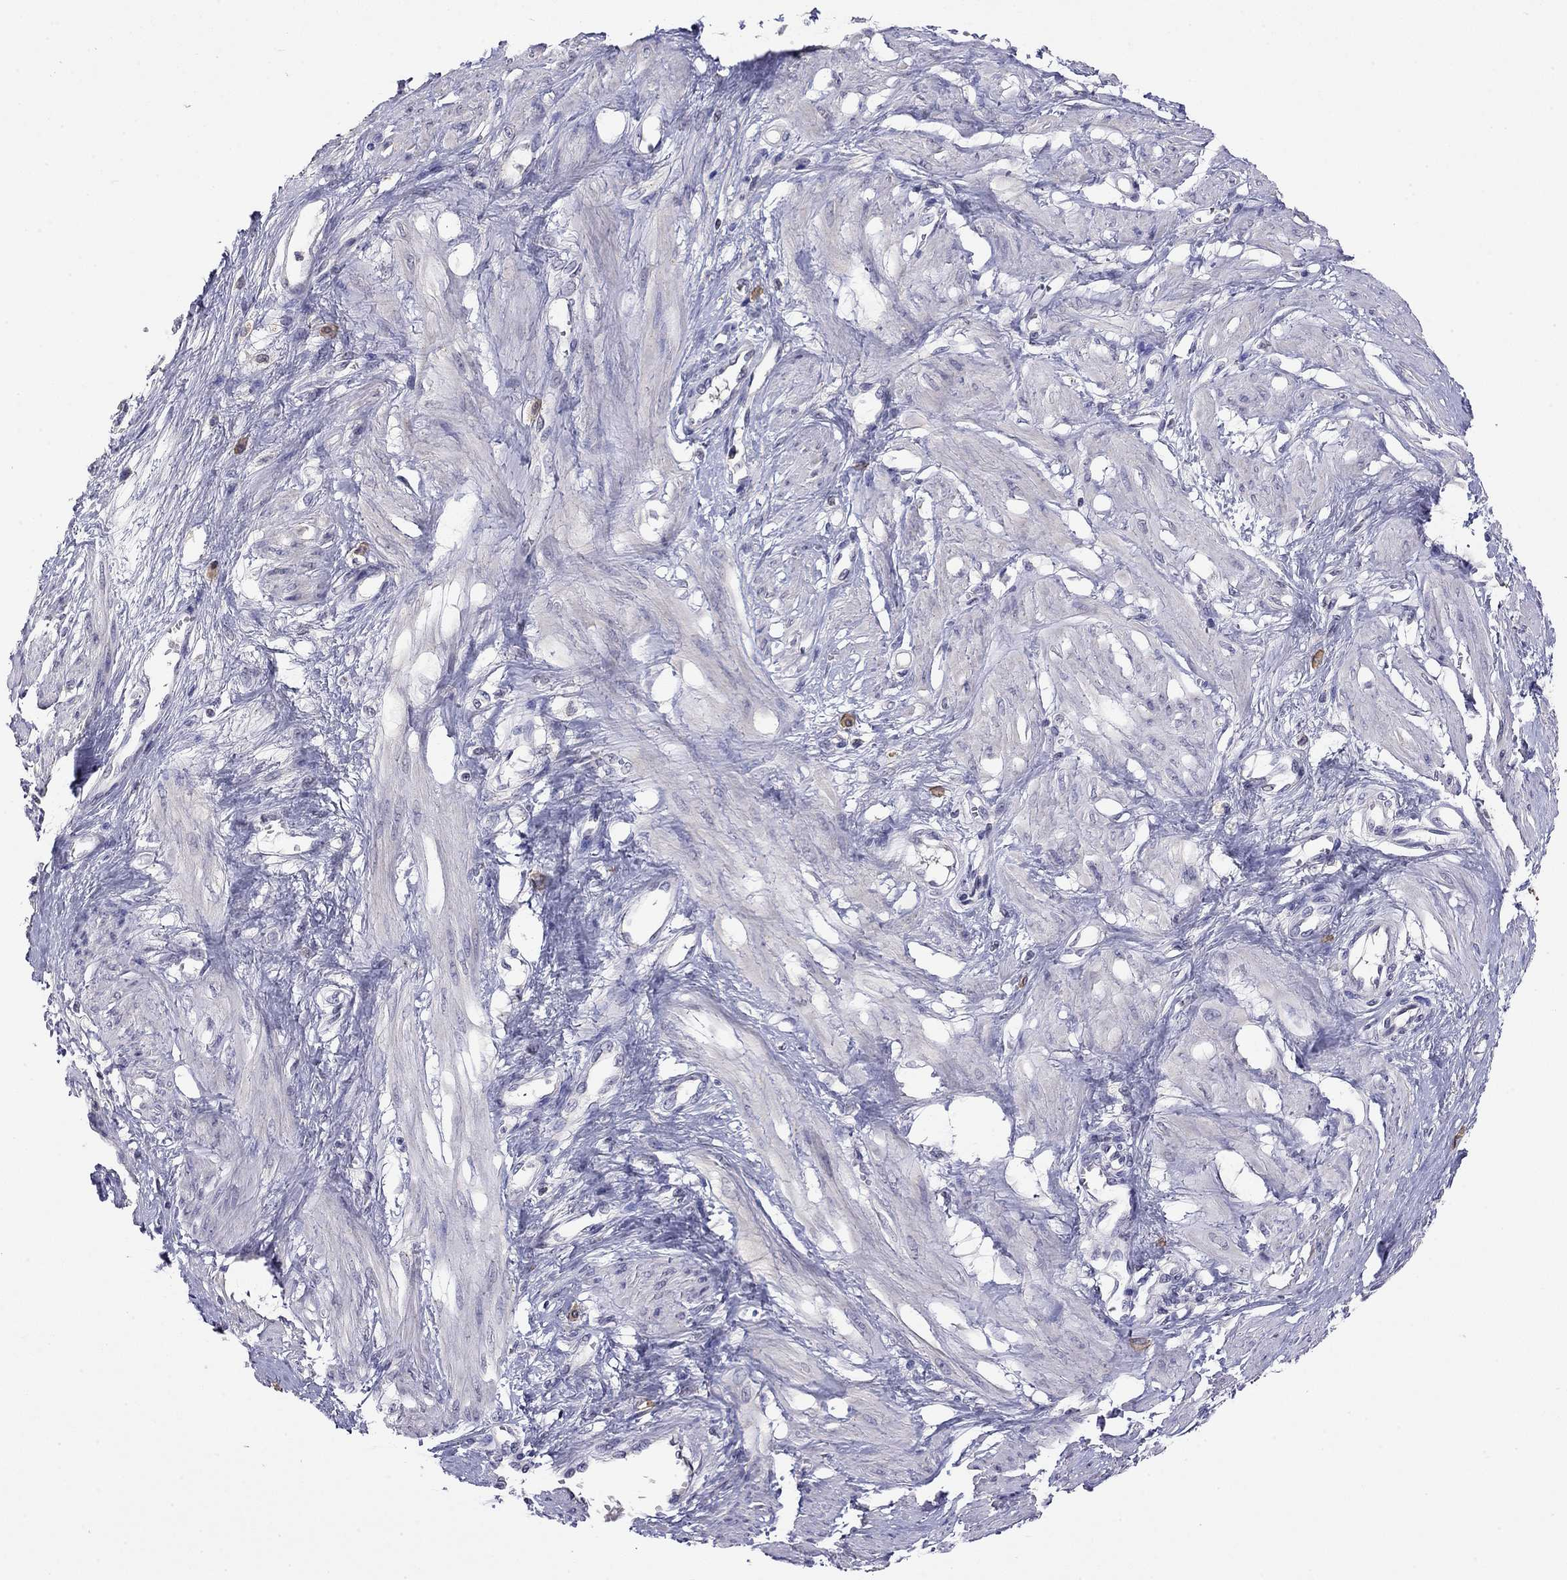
{"staining": {"intensity": "negative", "quantity": "none", "location": "none"}, "tissue": "smooth muscle", "cell_type": "Smooth muscle cells", "image_type": "normal", "snomed": [{"axis": "morphology", "description": "Normal tissue, NOS"}, {"axis": "topography", "description": "Smooth muscle"}, {"axis": "topography", "description": "Uterus"}], "caption": "This is an immunohistochemistry histopathology image of benign smooth muscle. There is no positivity in smooth muscle cells.", "gene": "WNK3", "patient": {"sex": "female", "age": 39}}